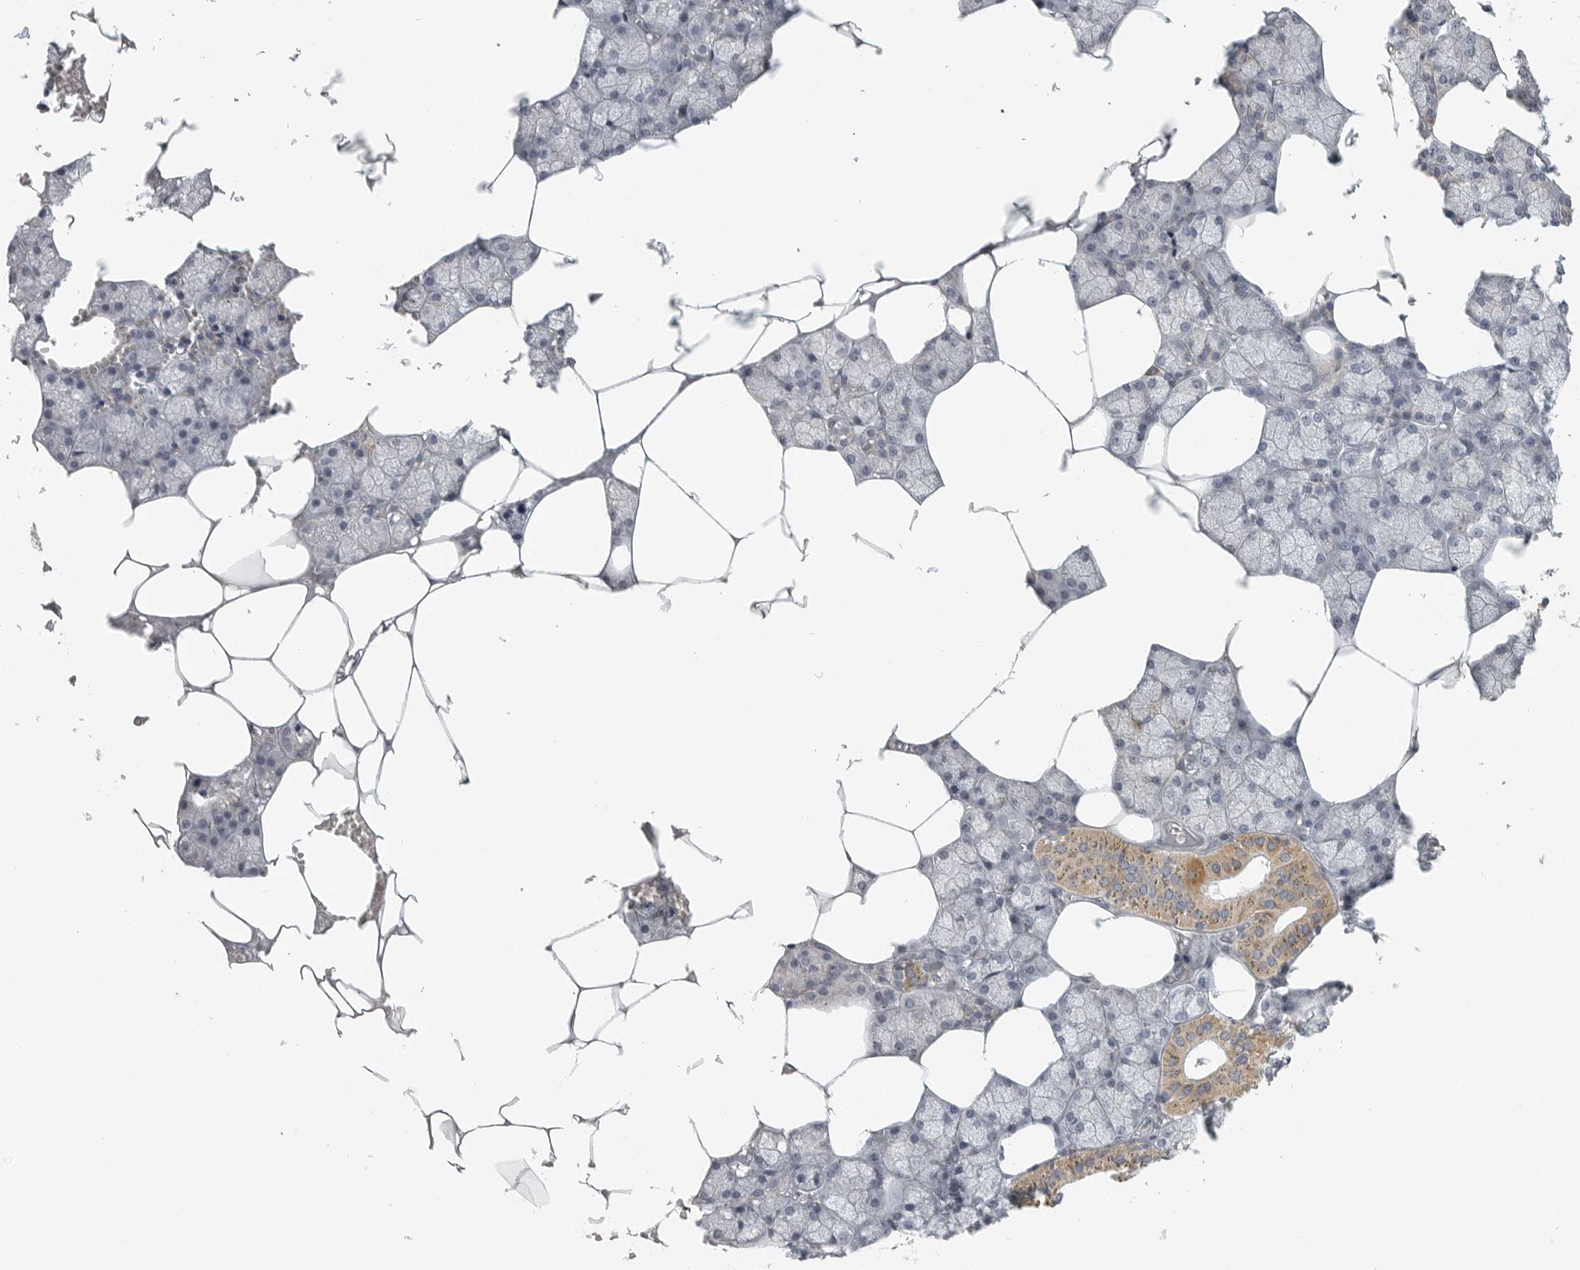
{"staining": {"intensity": "moderate", "quantity": "<25%", "location": "cytoplasmic/membranous"}, "tissue": "salivary gland", "cell_type": "Glandular cells", "image_type": "normal", "snomed": [{"axis": "morphology", "description": "Normal tissue, NOS"}, {"axis": "topography", "description": "Salivary gland"}], "caption": "Human salivary gland stained with a brown dye reveals moderate cytoplasmic/membranous positive staining in about <25% of glandular cells.", "gene": "RXFP3", "patient": {"sex": "male", "age": 62}}